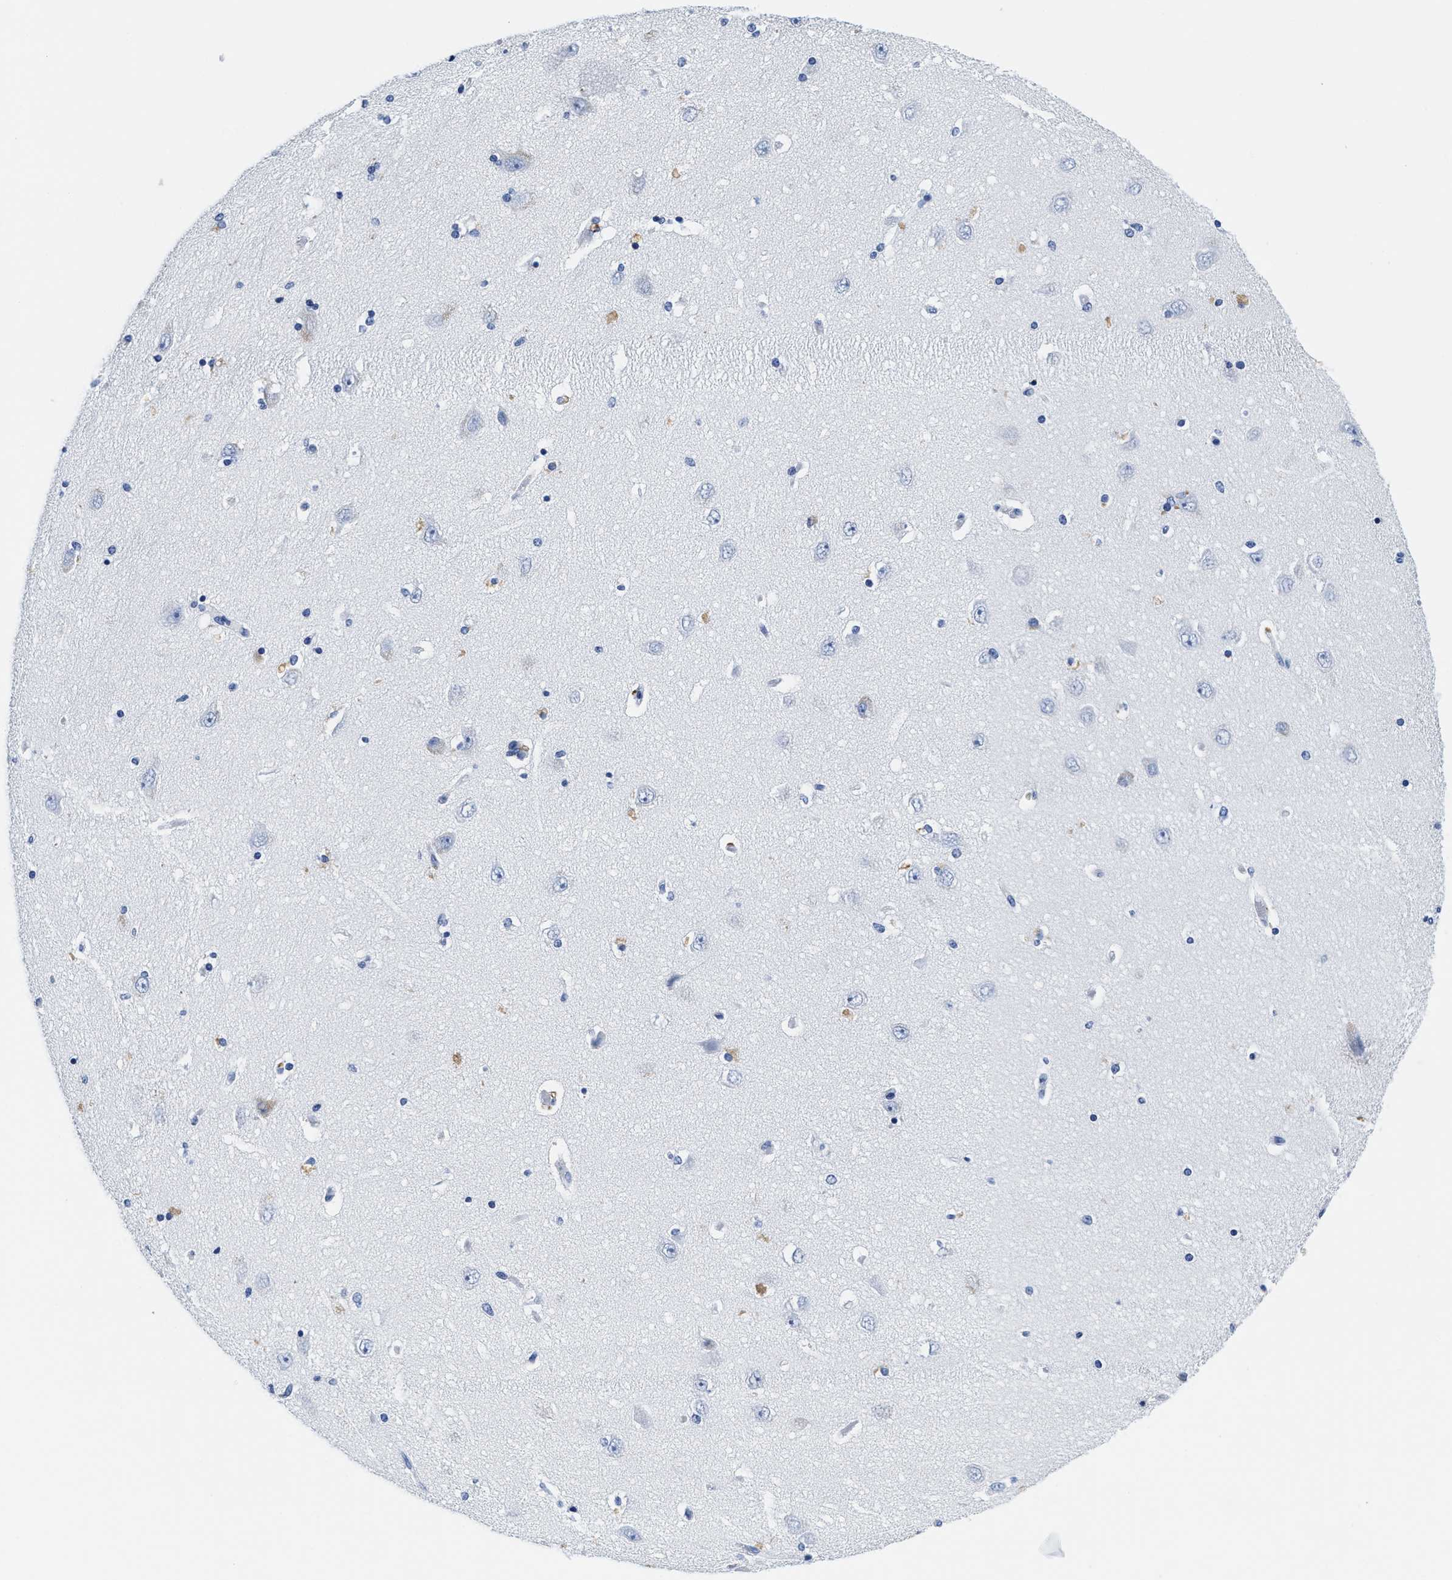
{"staining": {"intensity": "weak", "quantity": "<25%", "location": "cytoplasmic/membranous"}, "tissue": "hippocampus", "cell_type": "Glial cells", "image_type": "normal", "snomed": [{"axis": "morphology", "description": "Normal tissue, NOS"}, {"axis": "topography", "description": "Hippocampus"}], "caption": "Immunohistochemical staining of unremarkable hippocampus demonstrates no significant staining in glial cells. Brightfield microscopy of immunohistochemistry (IHC) stained with DAB (brown) and hematoxylin (blue), captured at high magnification.", "gene": "TTC3", "patient": {"sex": "female", "age": 54}}